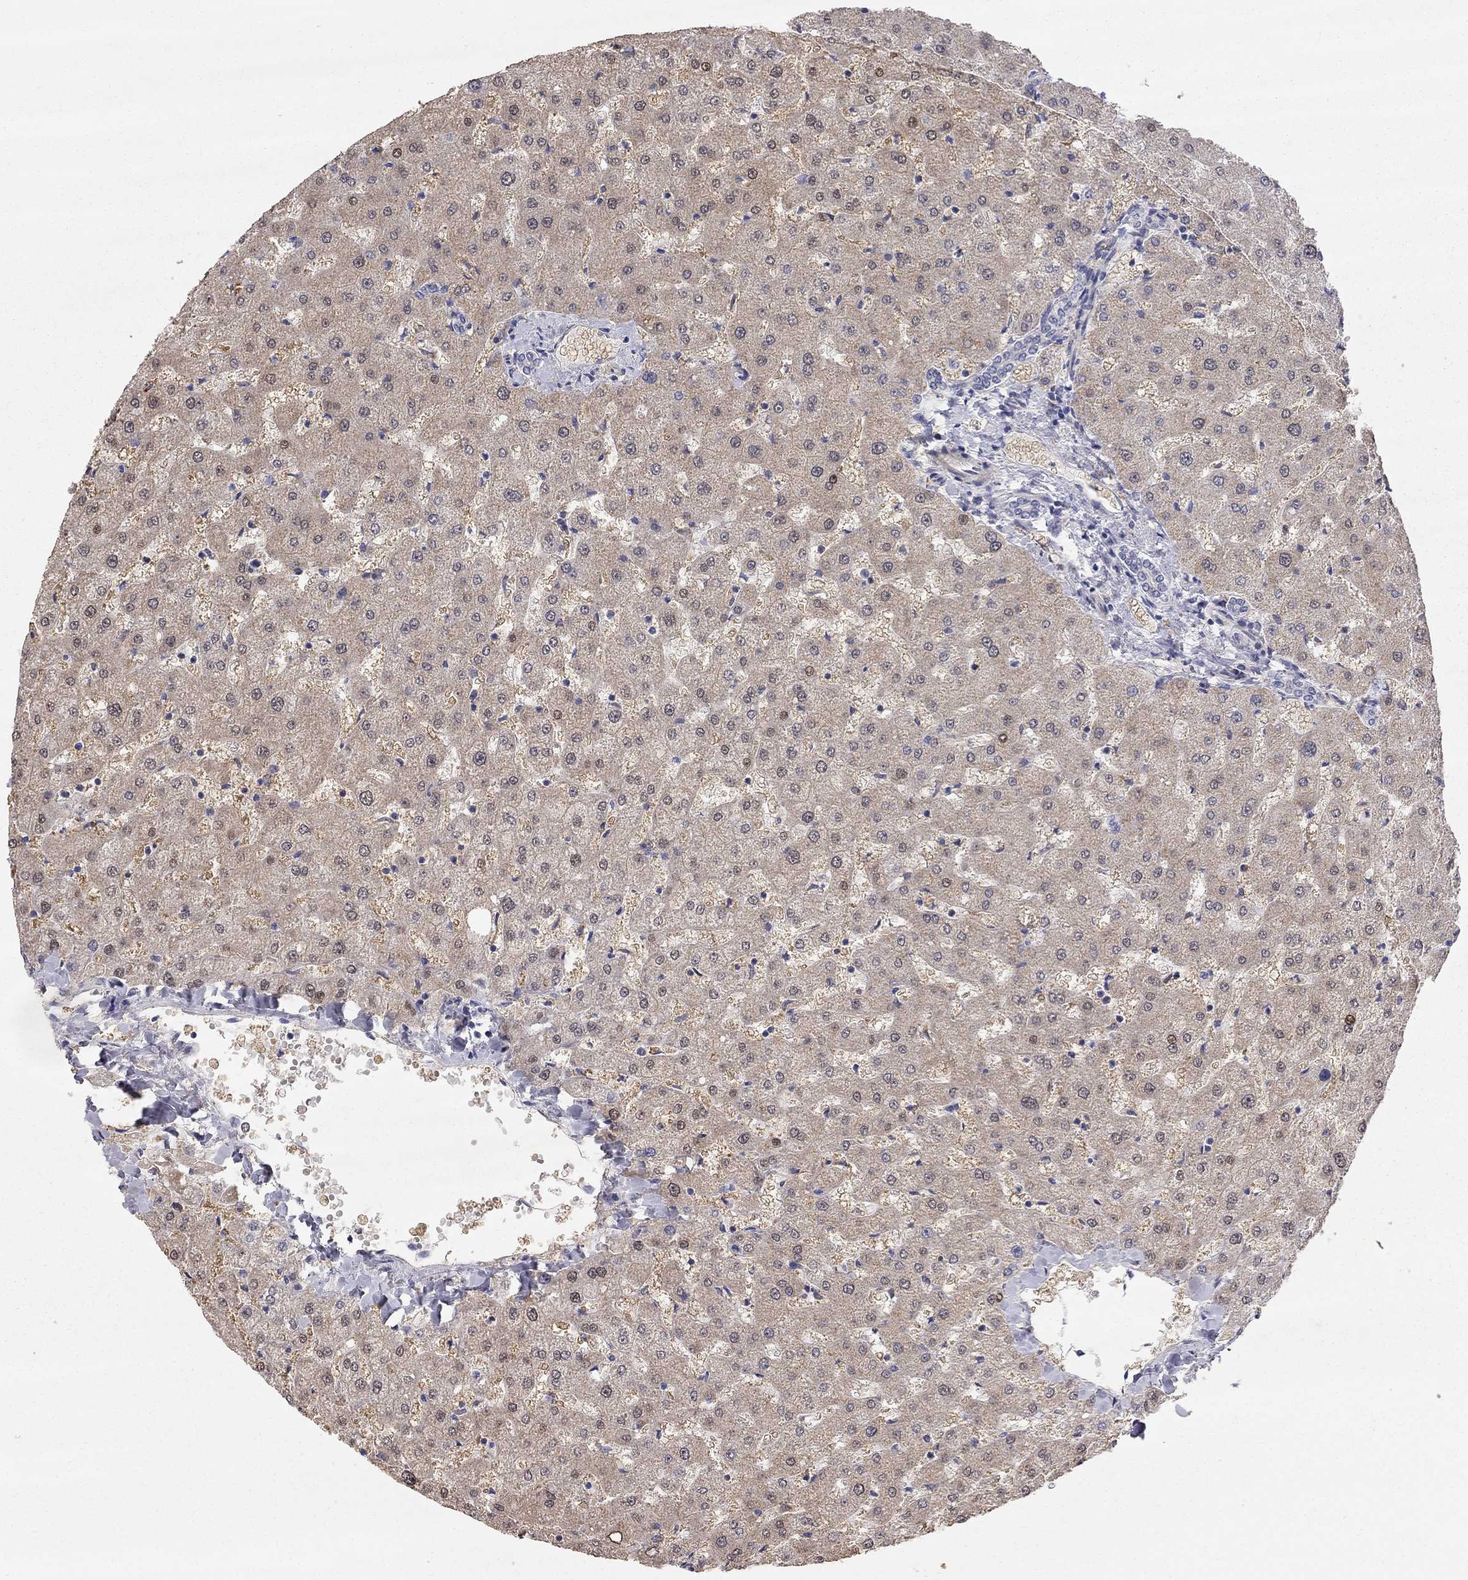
{"staining": {"intensity": "negative", "quantity": "none", "location": "none"}, "tissue": "liver", "cell_type": "Cholangiocytes", "image_type": "normal", "snomed": [{"axis": "morphology", "description": "Normal tissue, NOS"}, {"axis": "topography", "description": "Liver"}], "caption": "DAB immunohistochemical staining of benign human liver demonstrates no significant positivity in cholangiocytes. The staining was performed using DAB (3,3'-diaminobenzidine) to visualize the protein expression in brown, while the nuclei were stained in blue with hematoxylin (Magnification: 20x).", "gene": "PAPSS2", "patient": {"sex": "female", "age": 50}}